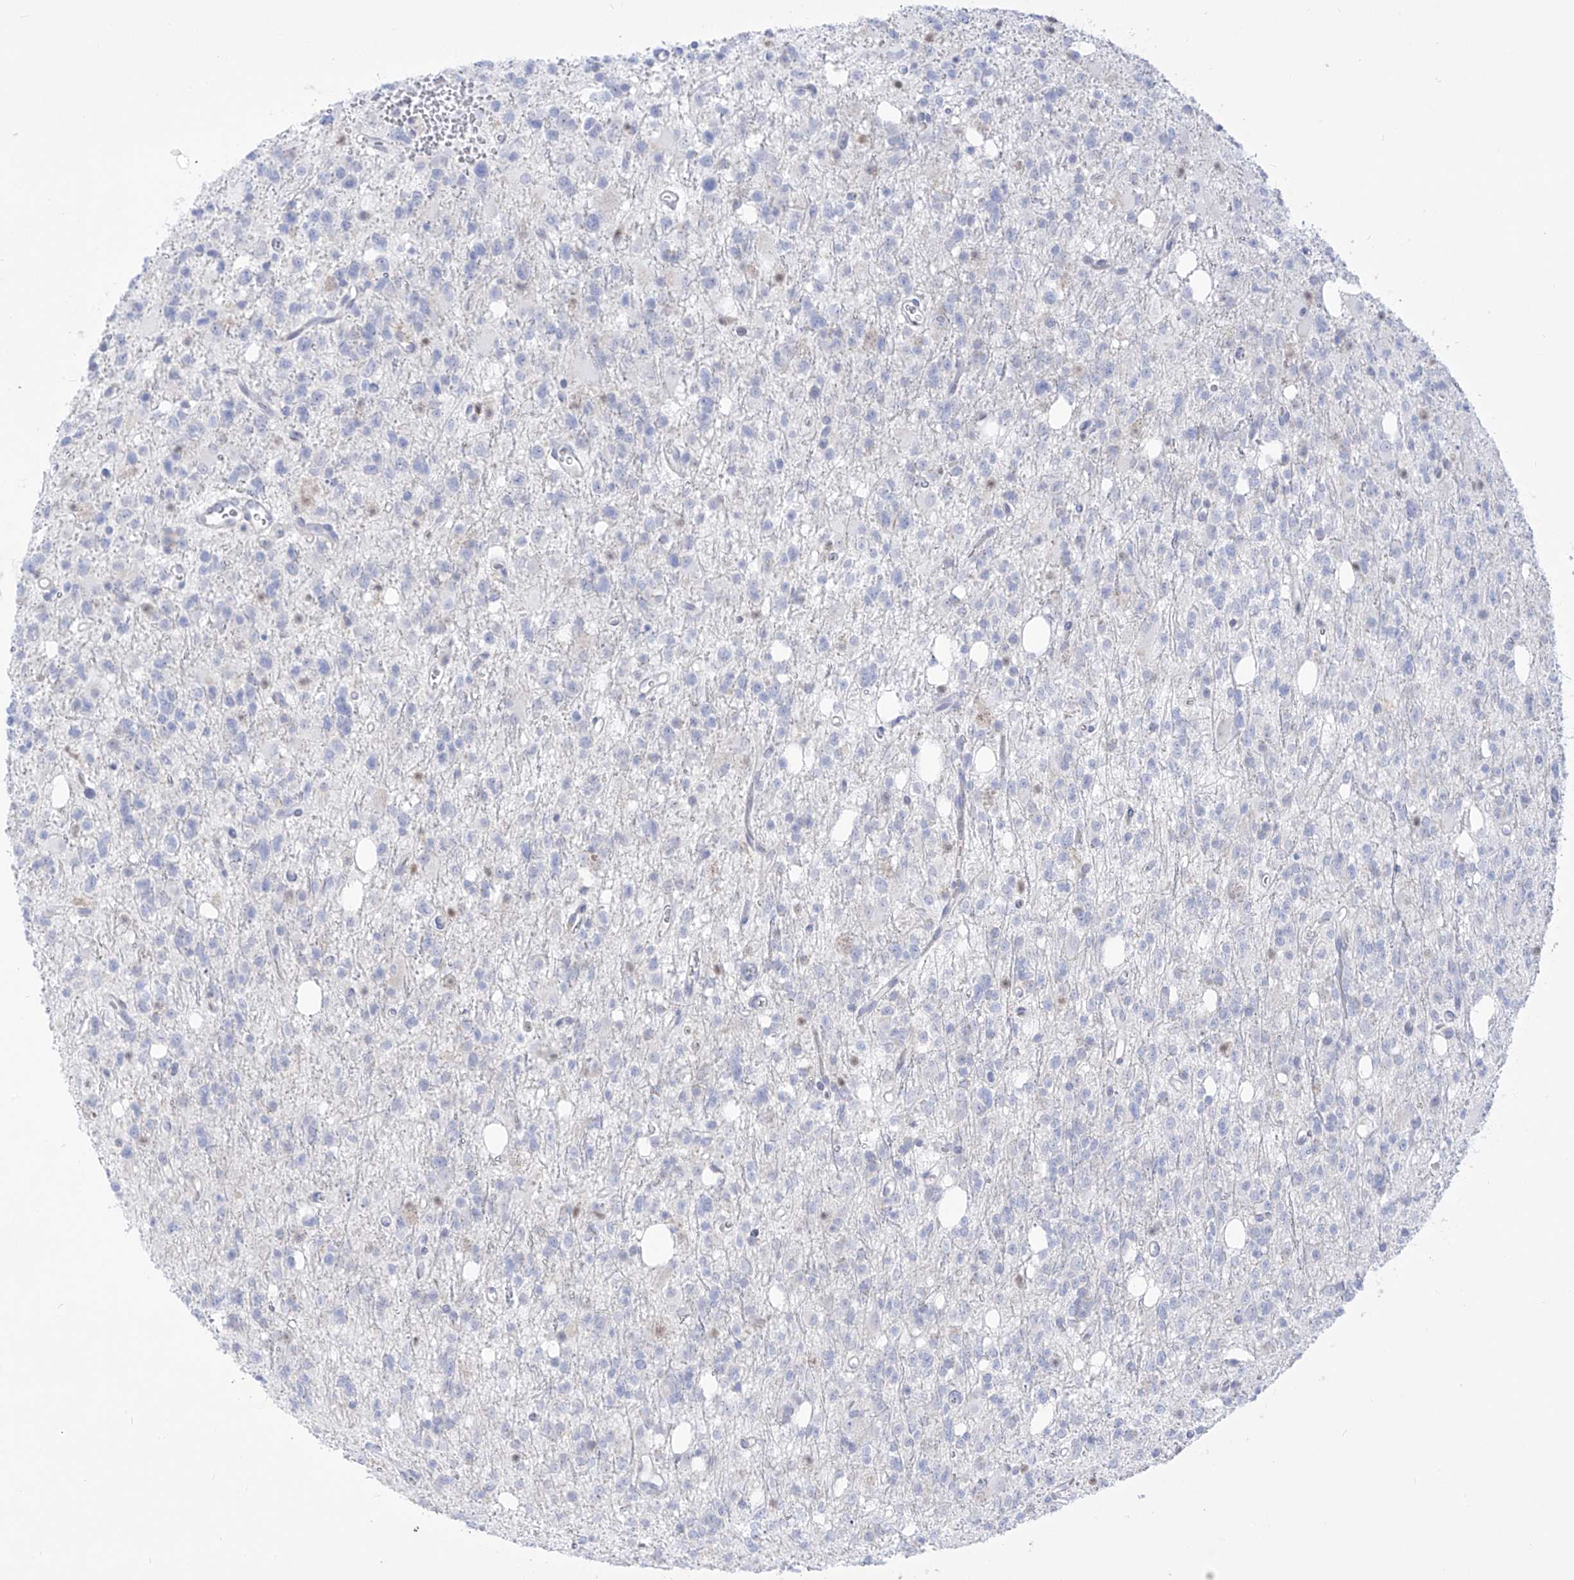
{"staining": {"intensity": "negative", "quantity": "none", "location": "none"}, "tissue": "glioma", "cell_type": "Tumor cells", "image_type": "cancer", "snomed": [{"axis": "morphology", "description": "Glioma, malignant, High grade"}, {"axis": "topography", "description": "Brain"}], "caption": "This is an immunohistochemistry (IHC) histopathology image of glioma. There is no staining in tumor cells.", "gene": "DMKN", "patient": {"sex": "female", "age": 62}}